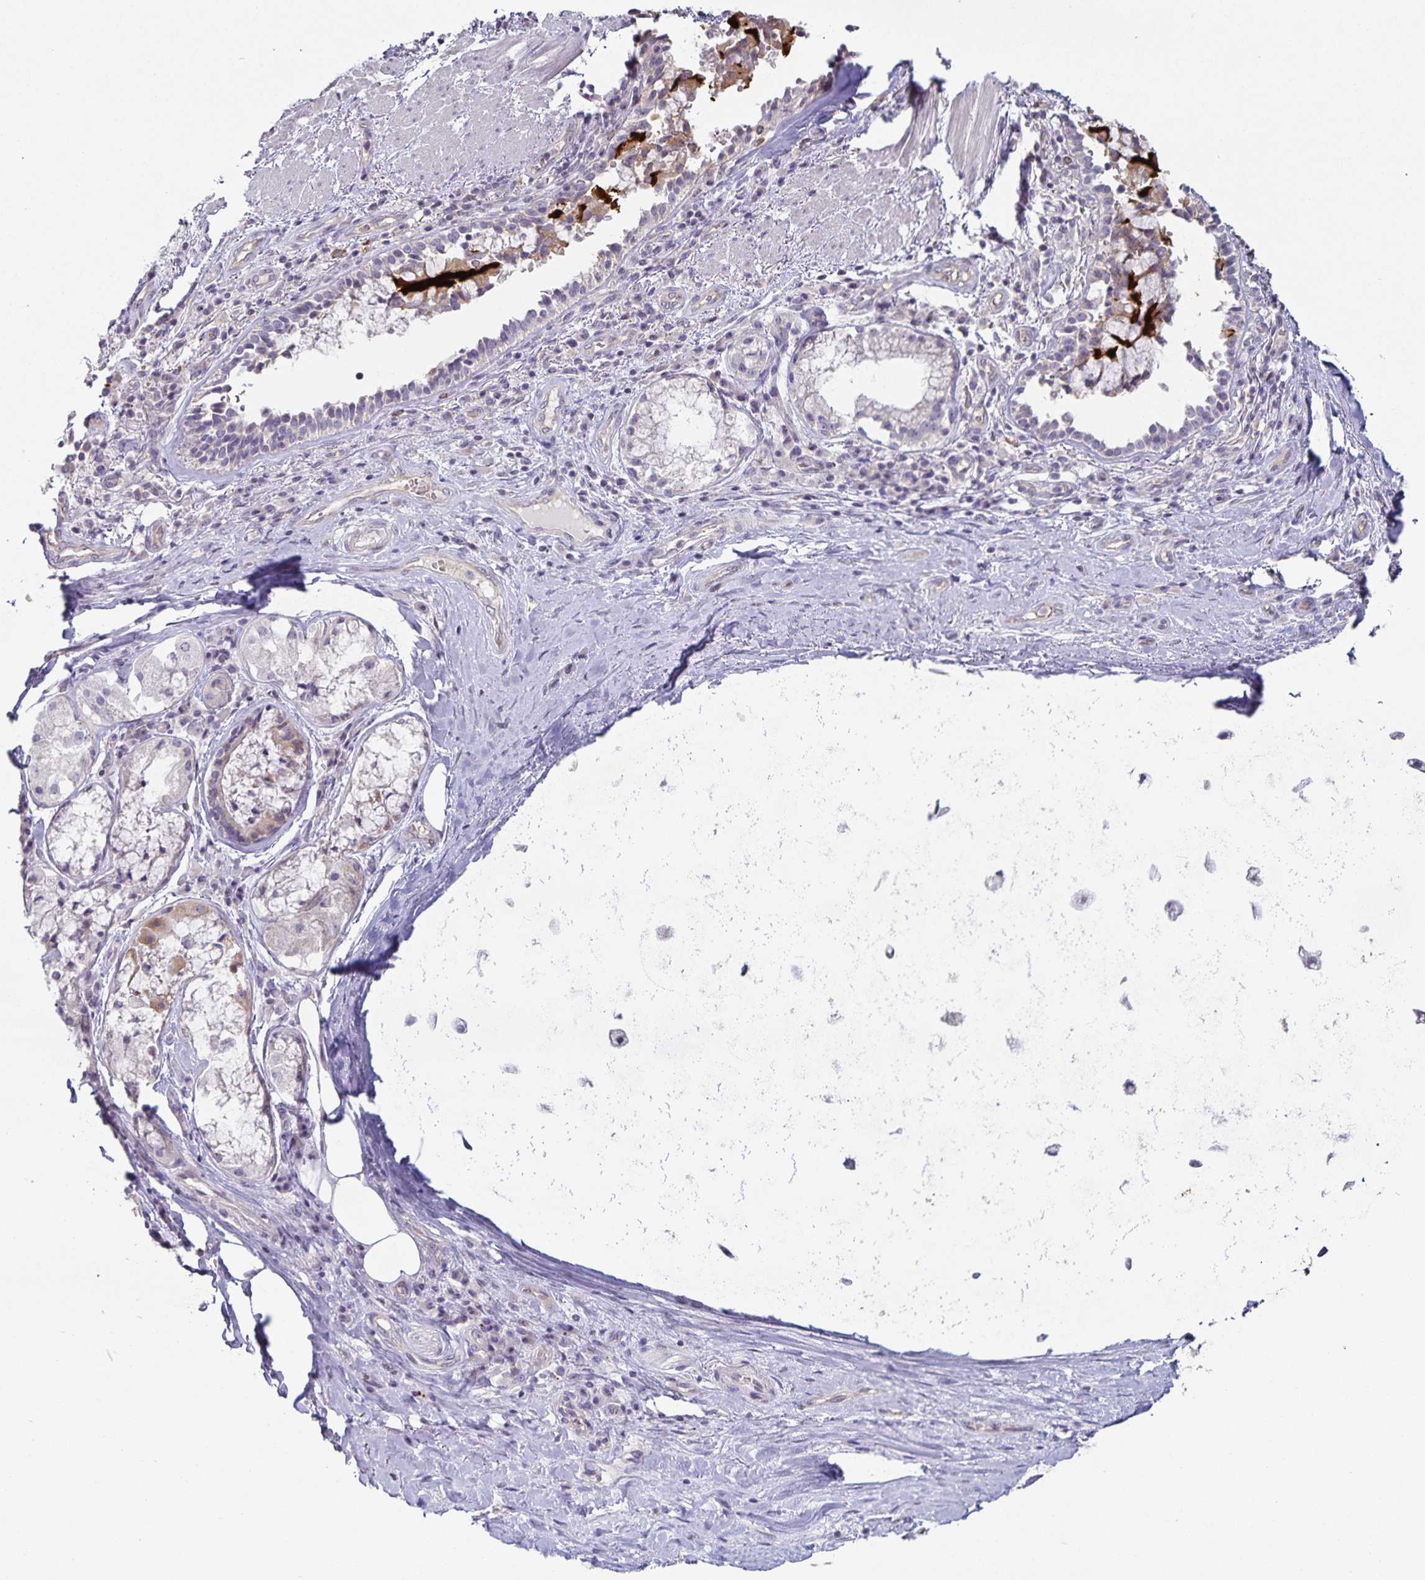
{"staining": {"intensity": "negative", "quantity": "none", "location": "none"}, "tissue": "adipose tissue", "cell_type": "Adipocytes", "image_type": "normal", "snomed": [{"axis": "morphology", "description": "Normal tissue, NOS"}, {"axis": "topography", "description": "Cartilage tissue"}, {"axis": "topography", "description": "Bronchus"}], "caption": "Human adipose tissue stained for a protein using immunohistochemistry shows no expression in adipocytes.", "gene": "DNAH9", "patient": {"sex": "male", "age": 64}}